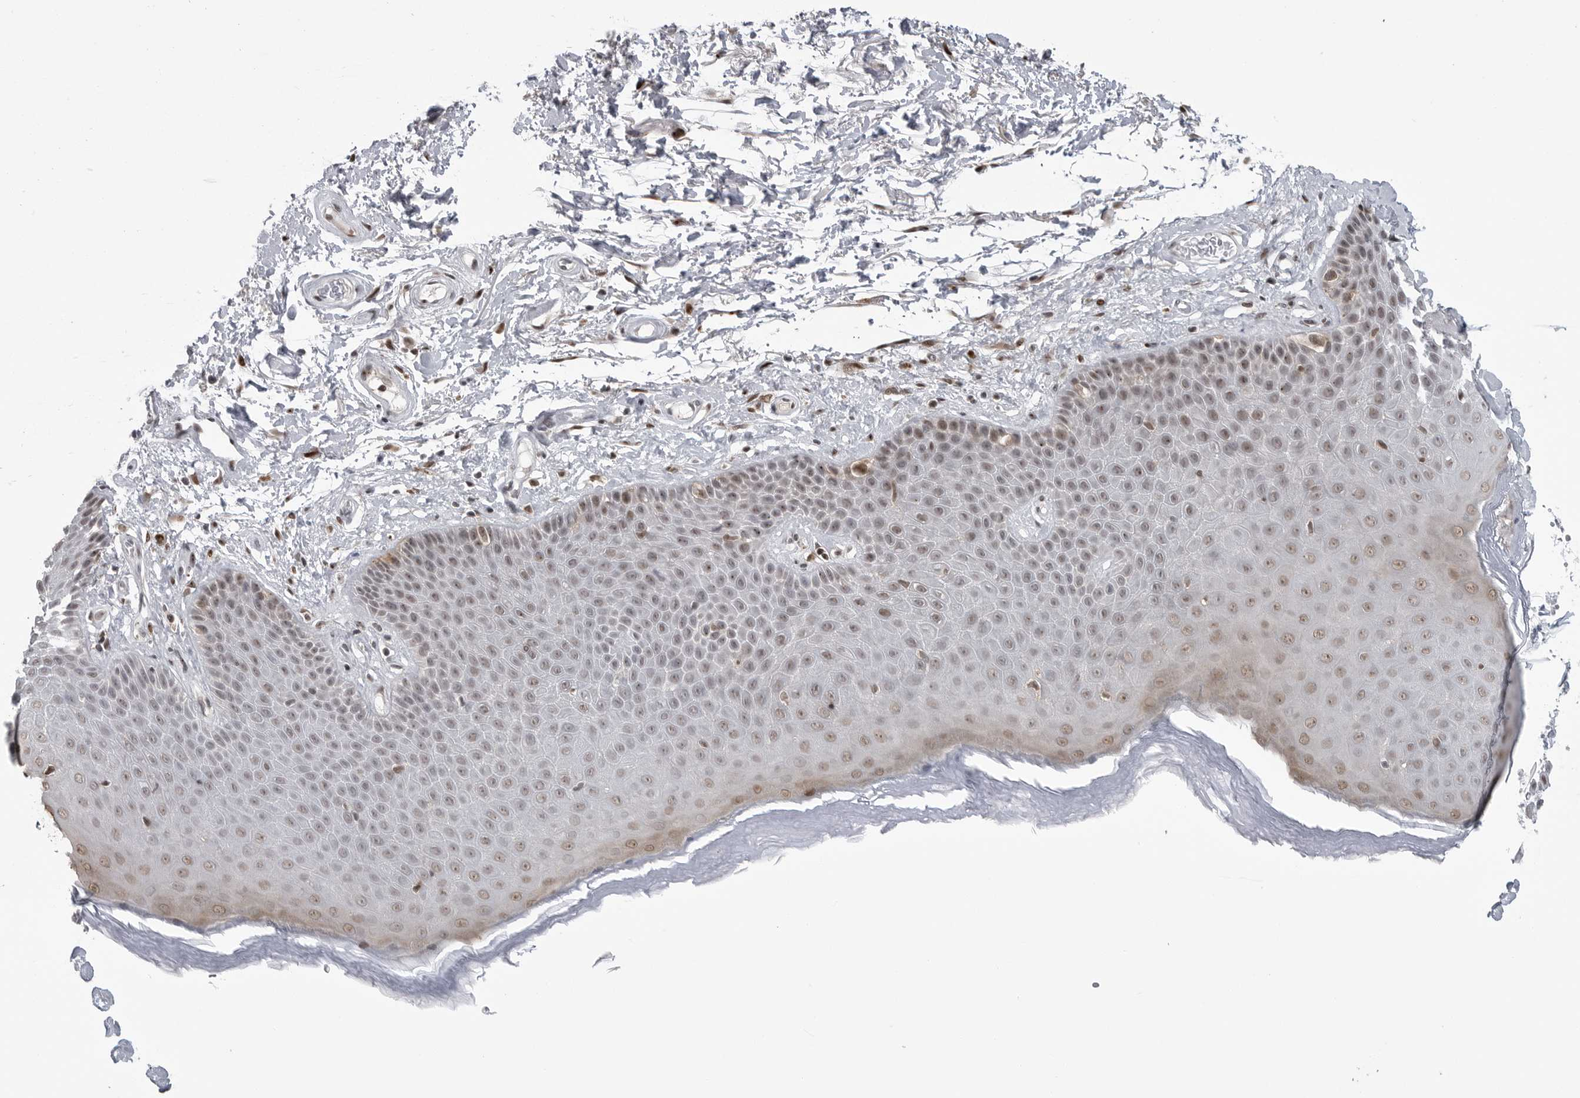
{"staining": {"intensity": "weak", "quantity": "25%-75%", "location": "nuclear"}, "tissue": "skin", "cell_type": "Epidermal cells", "image_type": "normal", "snomed": [{"axis": "morphology", "description": "Normal tissue, NOS"}, {"axis": "topography", "description": "Anal"}], "caption": "DAB (3,3'-diaminobenzidine) immunohistochemical staining of benign skin reveals weak nuclear protein staining in about 25%-75% of epidermal cells. The protein is shown in brown color, while the nuclei are stained blue.", "gene": "C8orf58", "patient": {"sex": "male", "age": 74}}